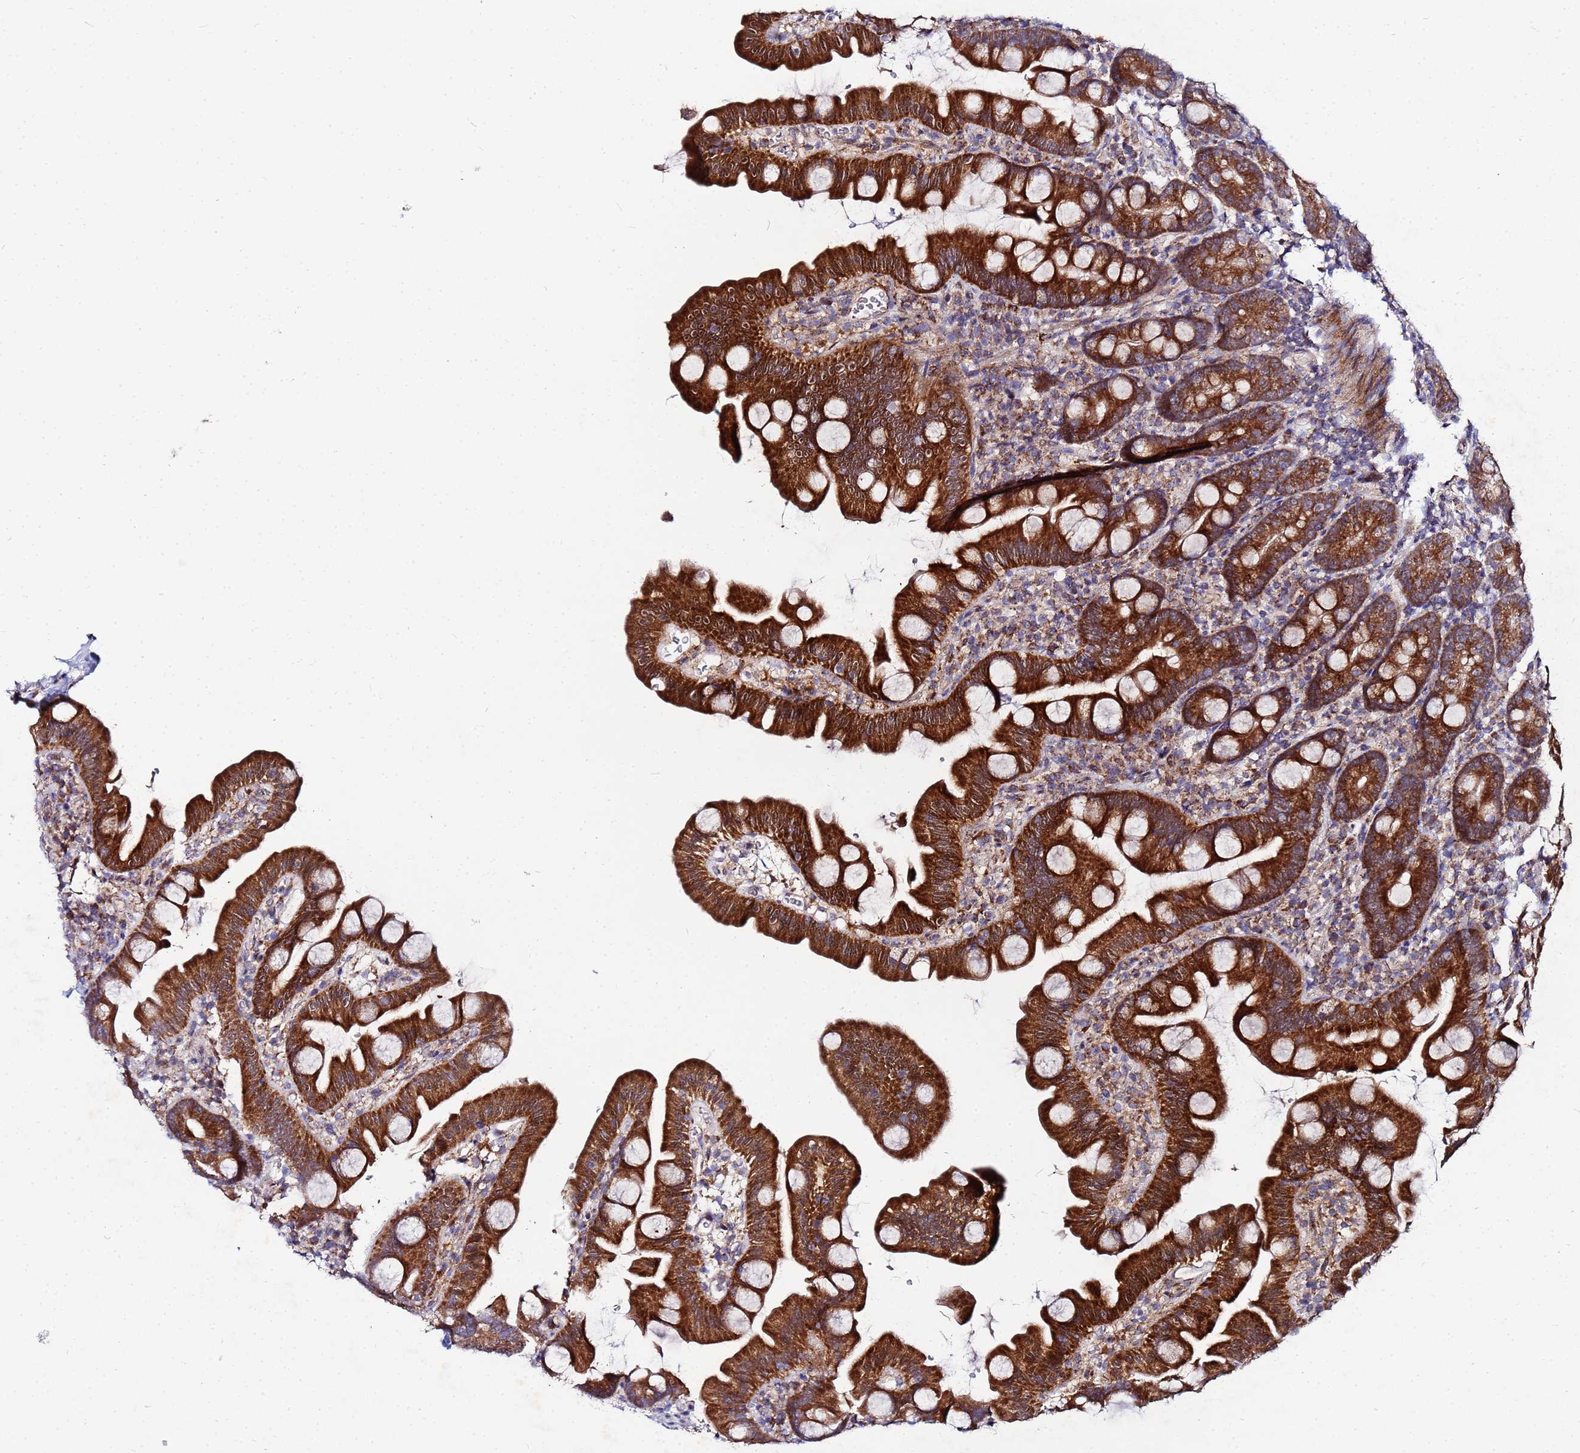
{"staining": {"intensity": "strong", "quantity": ">75%", "location": "cytoplasmic/membranous"}, "tissue": "small intestine", "cell_type": "Glandular cells", "image_type": "normal", "snomed": [{"axis": "morphology", "description": "Normal tissue, NOS"}, {"axis": "topography", "description": "Small intestine"}], "caption": "Strong cytoplasmic/membranous staining is identified in about >75% of glandular cells in normal small intestine. The staining was performed using DAB to visualize the protein expression in brown, while the nuclei were stained in blue with hematoxylin (Magnification: 20x).", "gene": "FAHD2A", "patient": {"sex": "female", "age": 68}}